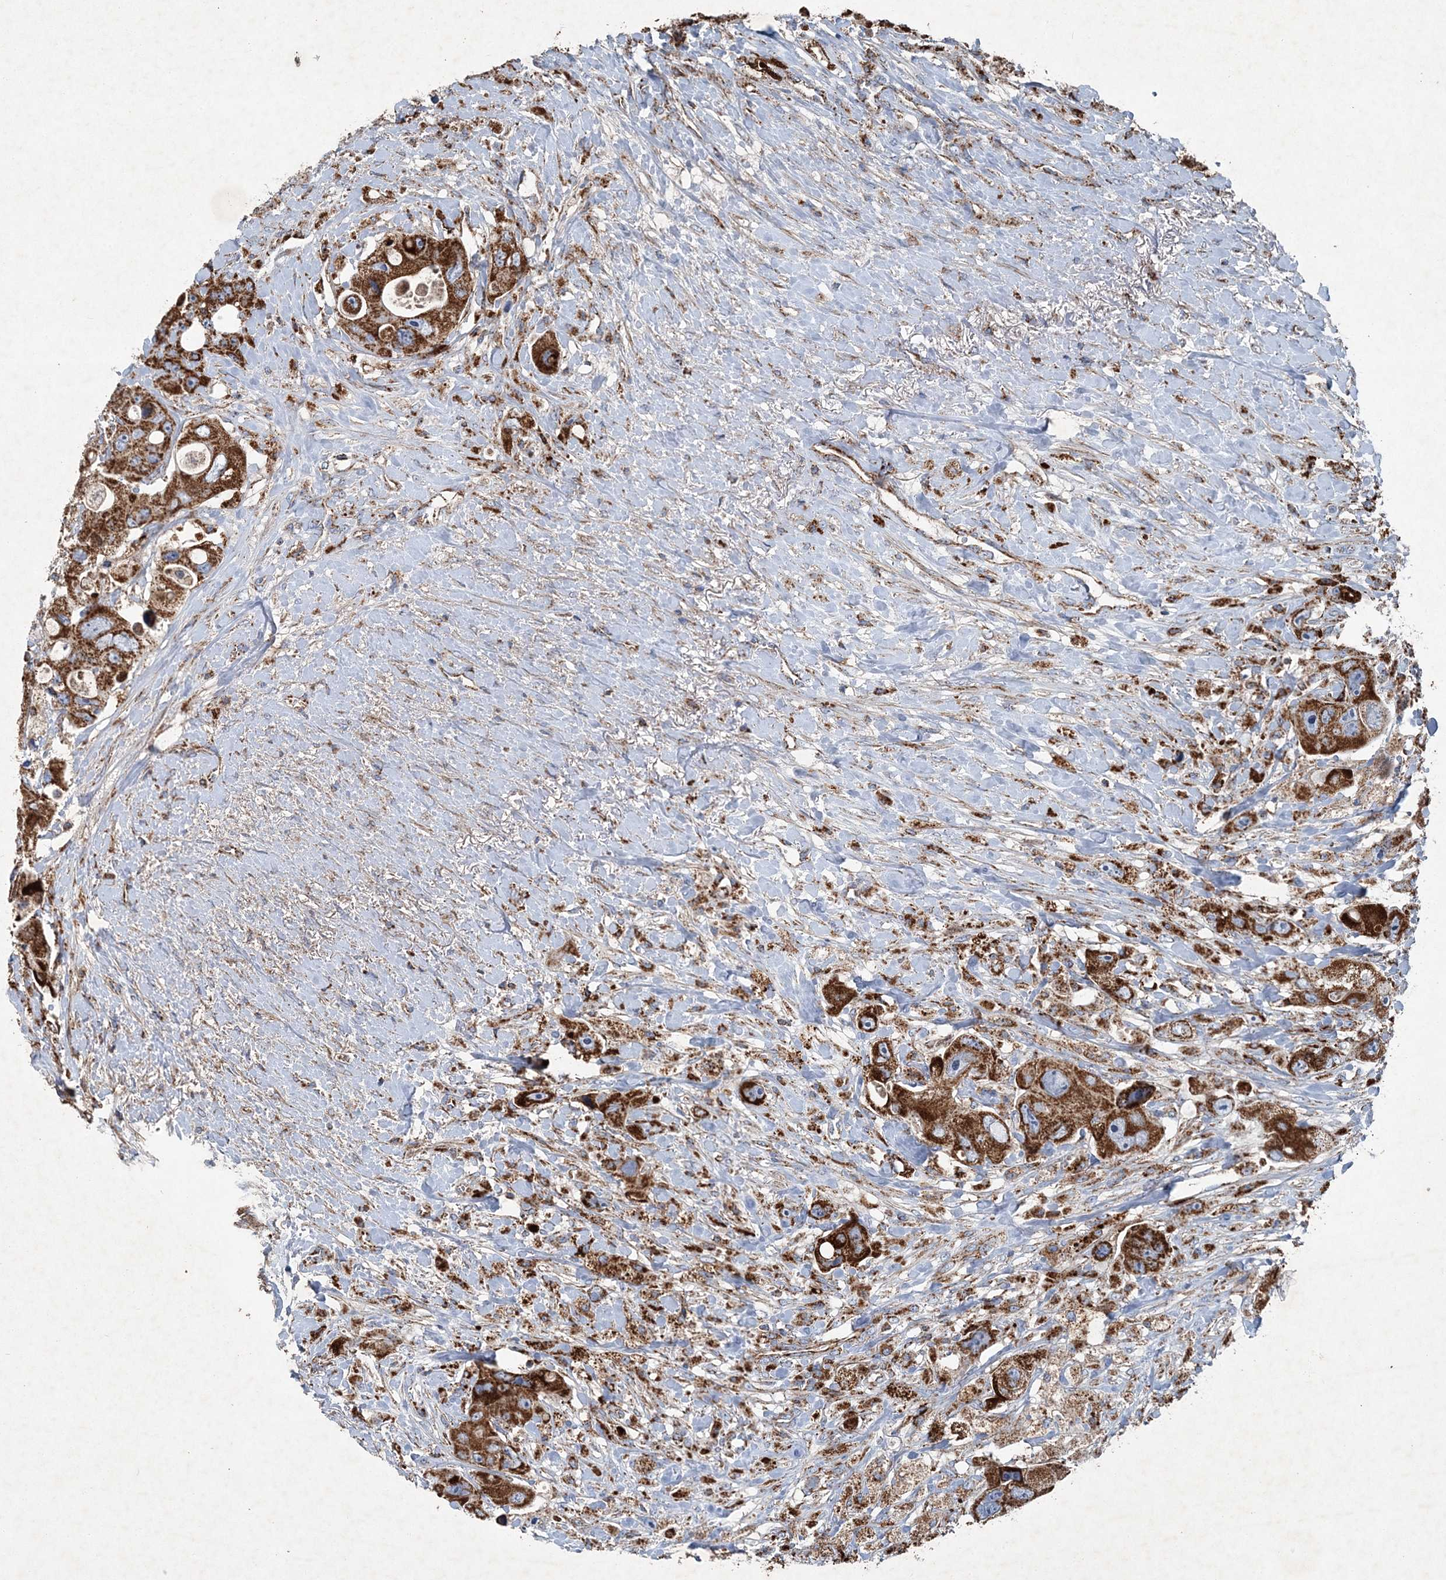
{"staining": {"intensity": "strong", "quantity": ">75%", "location": "cytoplasmic/membranous"}, "tissue": "colorectal cancer", "cell_type": "Tumor cells", "image_type": "cancer", "snomed": [{"axis": "morphology", "description": "Adenocarcinoma, NOS"}, {"axis": "topography", "description": "Colon"}], "caption": "Human adenocarcinoma (colorectal) stained with a protein marker reveals strong staining in tumor cells.", "gene": "SPAG16", "patient": {"sex": "female", "age": 46}}